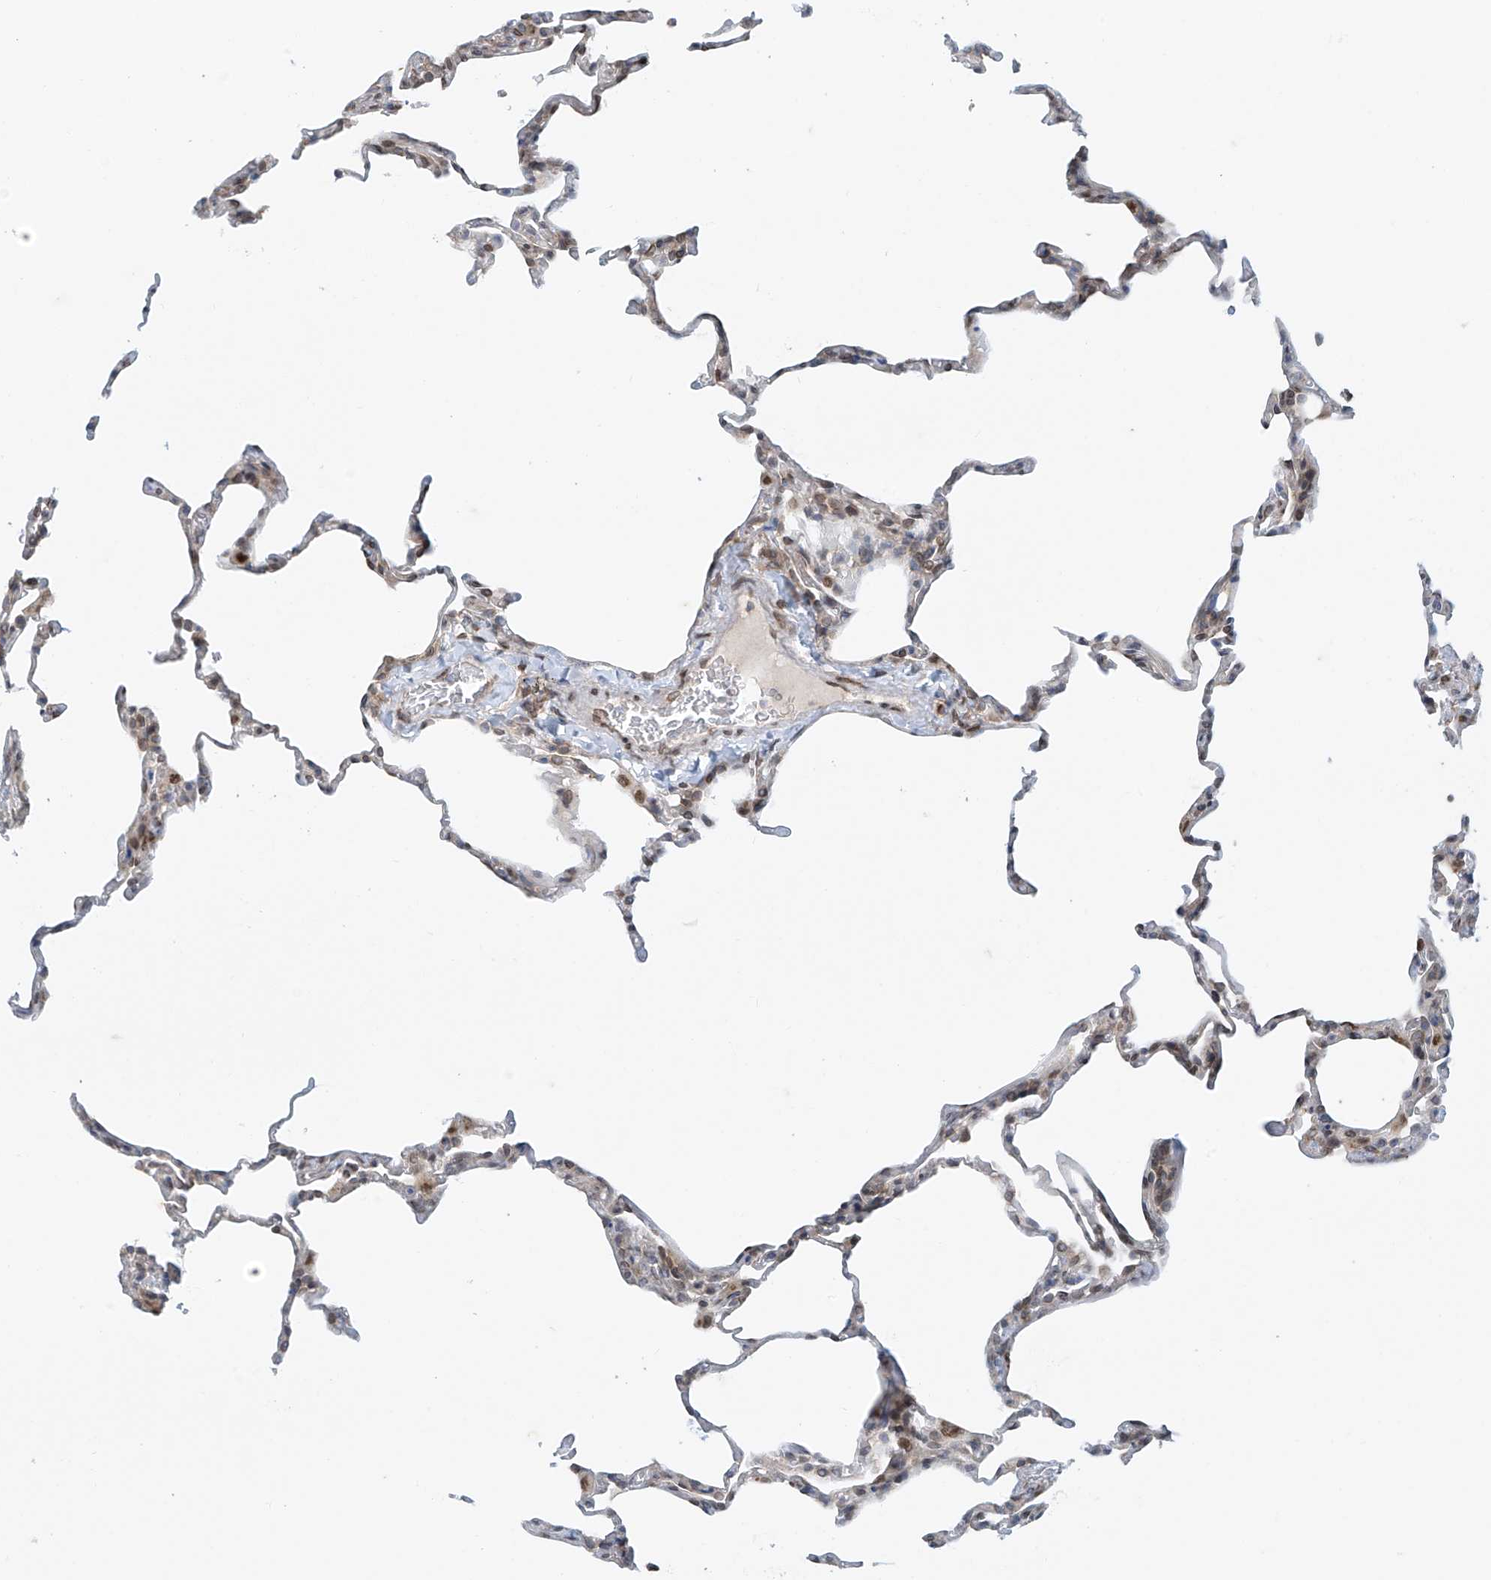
{"staining": {"intensity": "weak", "quantity": "<25%", "location": "nuclear"}, "tissue": "lung", "cell_type": "Alveolar cells", "image_type": "normal", "snomed": [{"axis": "morphology", "description": "Normal tissue, NOS"}, {"axis": "topography", "description": "Lung"}], "caption": "Protein analysis of unremarkable lung reveals no significant positivity in alveolar cells.", "gene": "STARD9", "patient": {"sex": "male", "age": 20}}